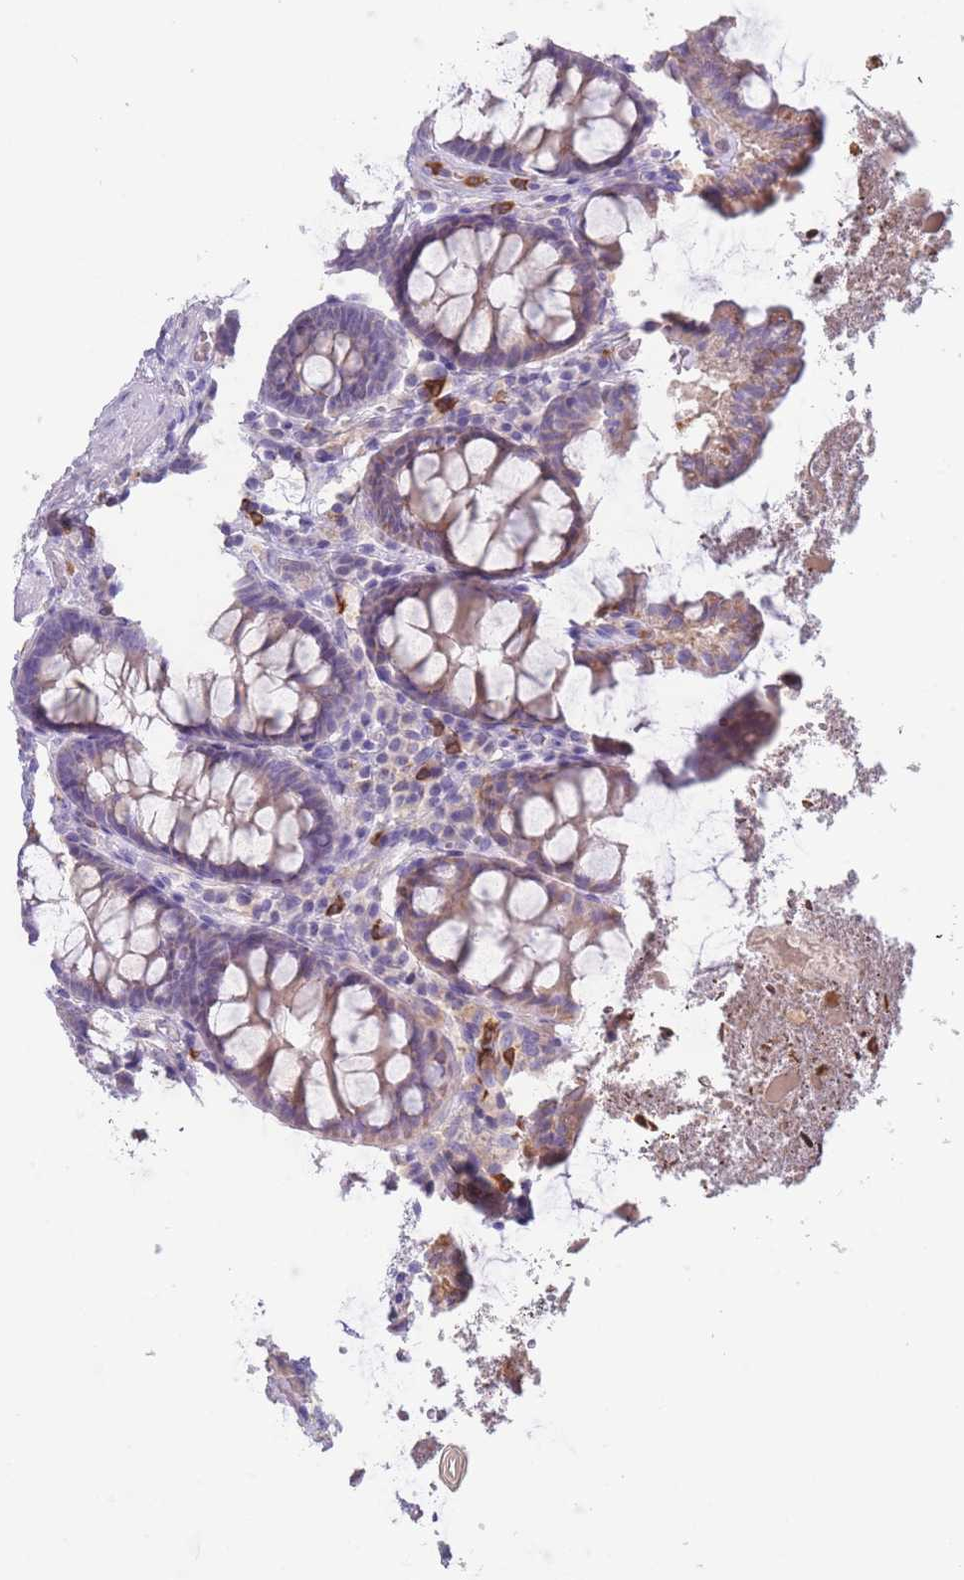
{"staining": {"intensity": "negative", "quantity": "none", "location": "none"}, "tissue": "colon", "cell_type": "Endothelial cells", "image_type": "normal", "snomed": [{"axis": "morphology", "description": "Normal tissue, NOS"}, {"axis": "topography", "description": "Colon"}], "caption": "An immunohistochemistry (IHC) micrograph of unremarkable colon is shown. There is no staining in endothelial cells of colon.", "gene": "ST3GAL4", "patient": {"sex": "male", "age": 84}}